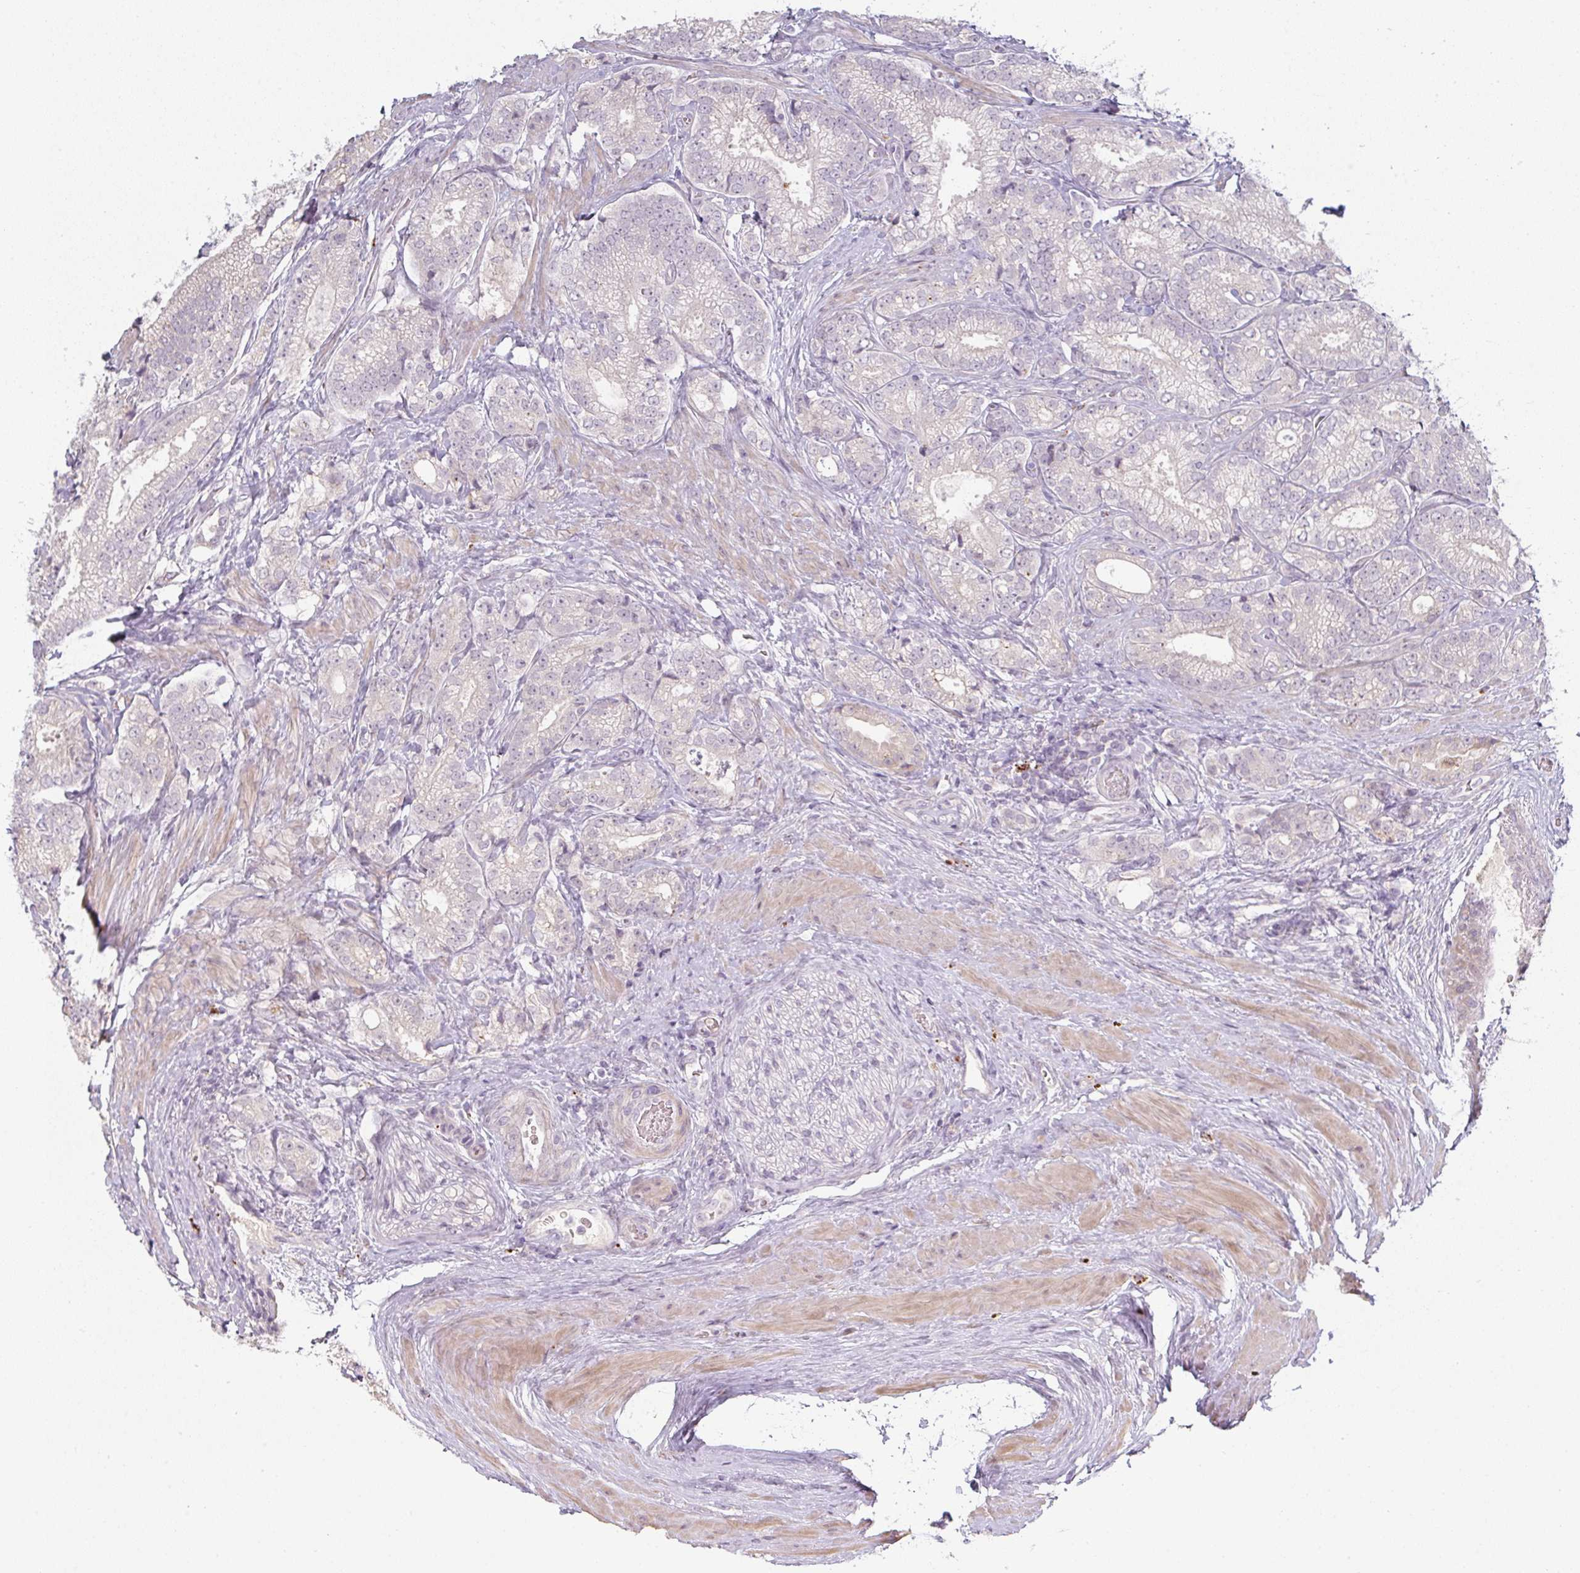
{"staining": {"intensity": "negative", "quantity": "none", "location": "none"}, "tissue": "prostate cancer", "cell_type": "Tumor cells", "image_type": "cancer", "snomed": [{"axis": "morphology", "description": "Adenocarcinoma, Low grade"}, {"axis": "topography", "description": "Prostate"}], "caption": "Immunohistochemistry image of human prostate cancer stained for a protein (brown), which demonstrates no positivity in tumor cells.", "gene": "TMEM237", "patient": {"sex": "male", "age": 63}}